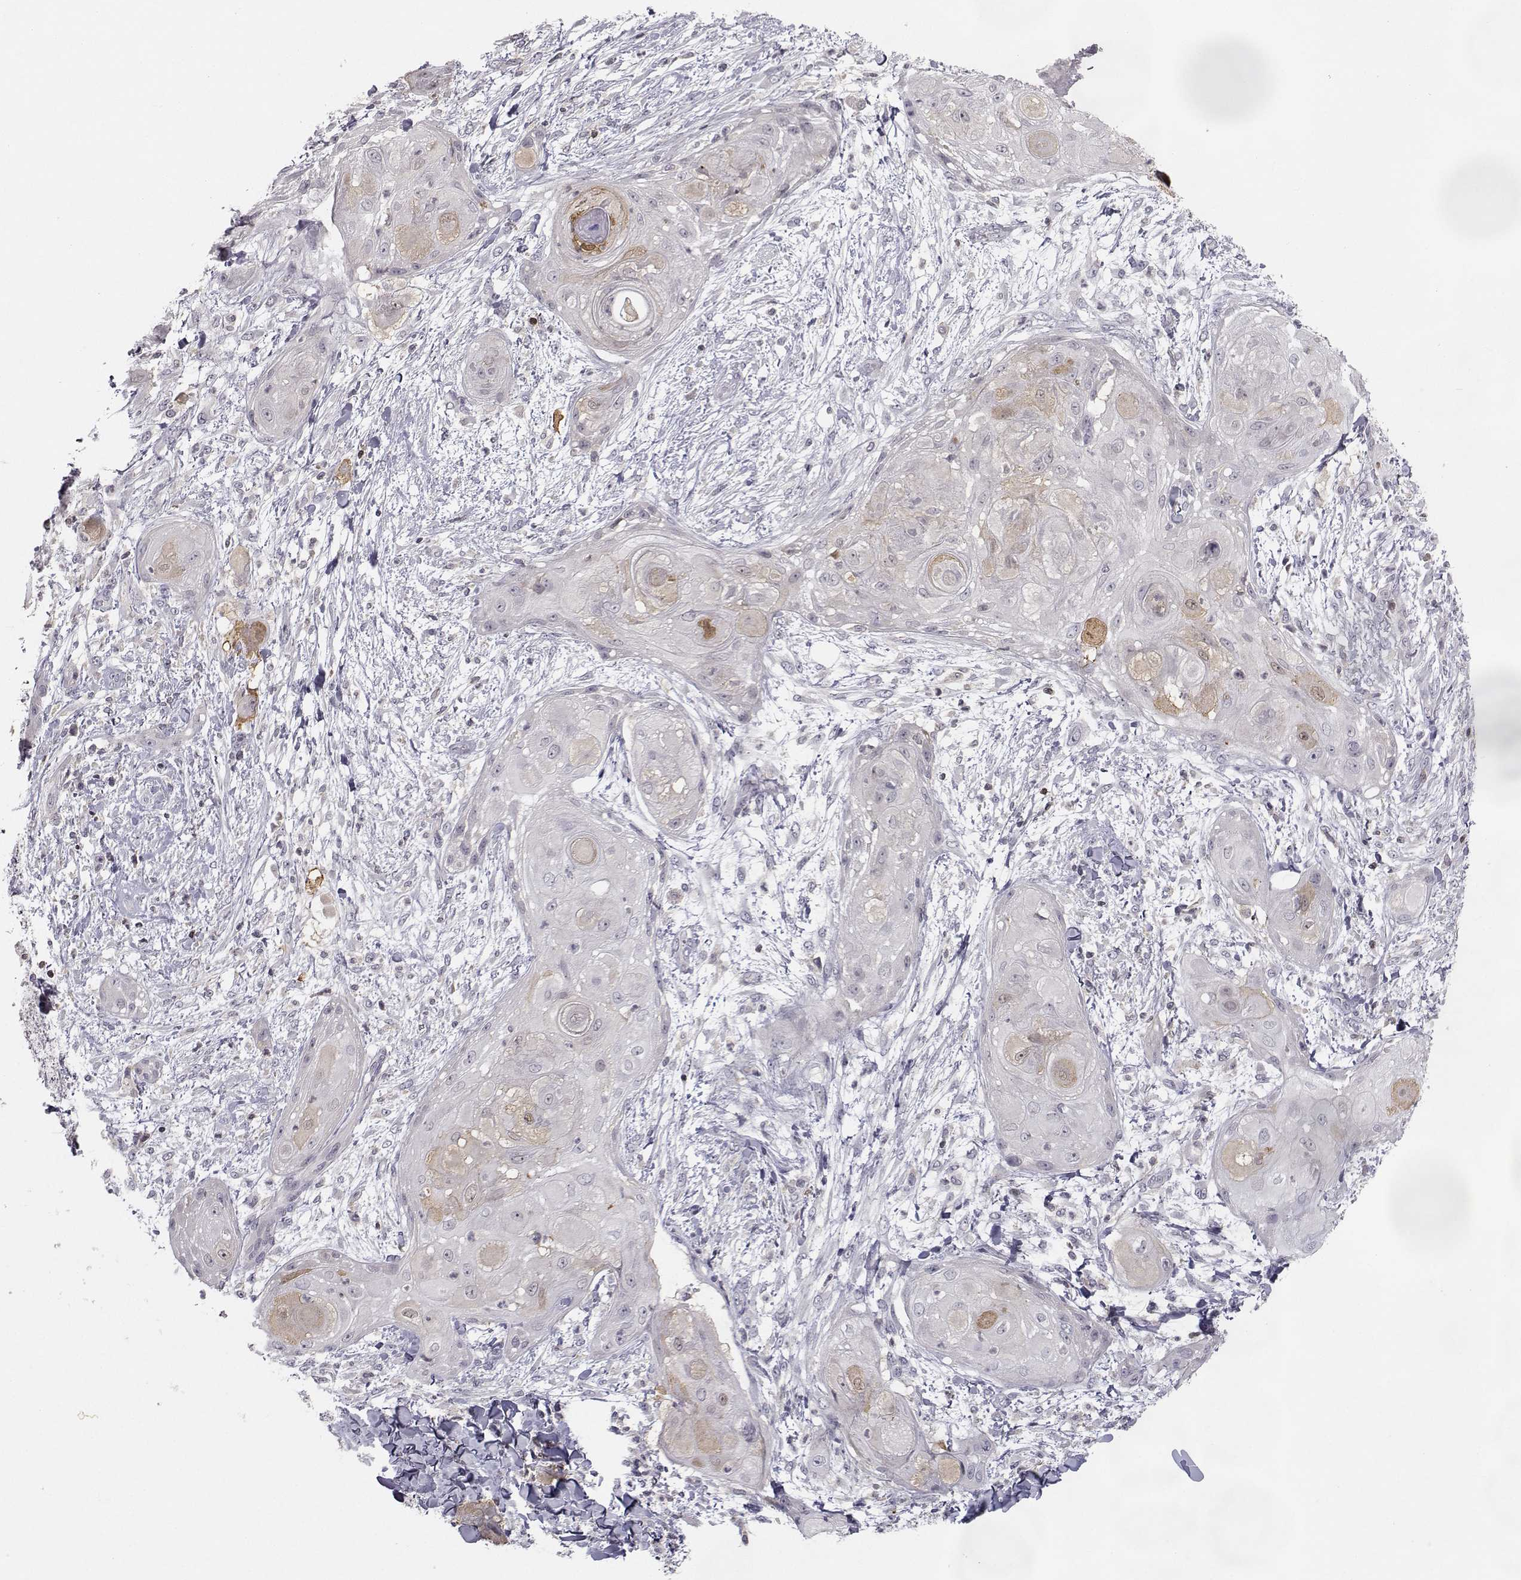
{"staining": {"intensity": "weak", "quantity": "<25%", "location": "cytoplasmic/membranous"}, "tissue": "skin cancer", "cell_type": "Tumor cells", "image_type": "cancer", "snomed": [{"axis": "morphology", "description": "Squamous cell carcinoma, NOS"}, {"axis": "topography", "description": "Skin"}], "caption": "The immunohistochemistry micrograph has no significant staining in tumor cells of skin cancer (squamous cell carcinoma) tissue.", "gene": "PCP4L1", "patient": {"sex": "male", "age": 62}}